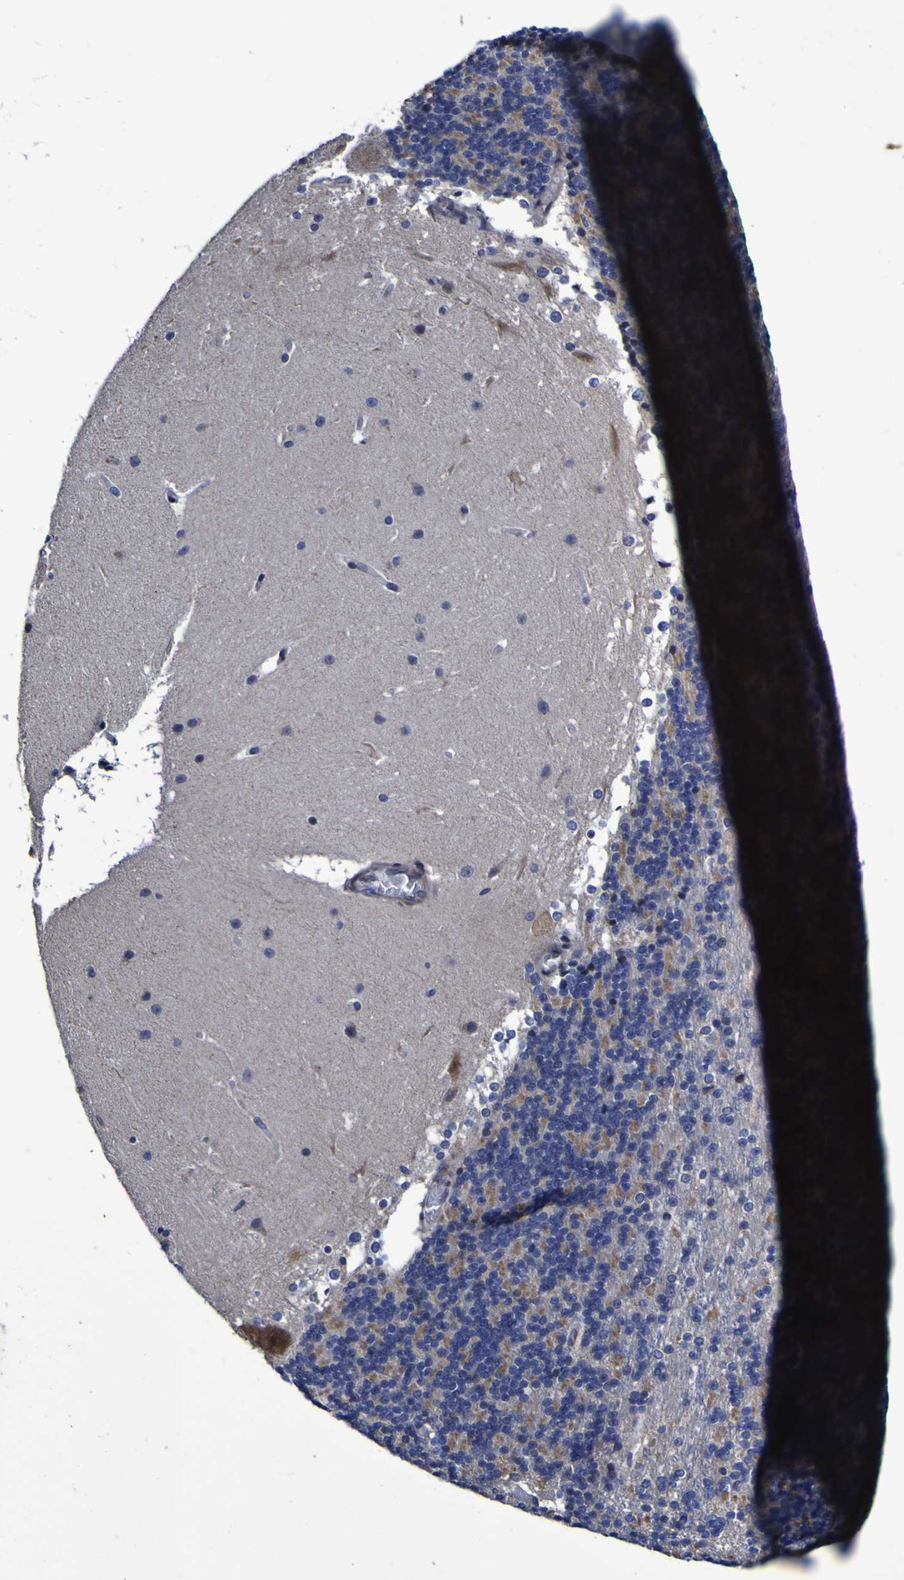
{"staining": {"intensity": "weak", "quantity": "25%-75%", "location": "cytoplasmic/membranous"}, "tissue": "cerebellum", "cell_type": "Cells in granular layer", "image_type": "normal", "snomed": [{"axis": "morphology", "description": "Normal tissue, NOS"}, {"axis": "topography", "description": "Cerebellum"}], "caption": "Protein expression analysis of benign human cerebellum reveals weak cytoplasmic/membranous positivity in approximately 25%-75% of cells in granular layer. Using DAB (brown) and hematoxylin (blue) stains, captured at high magnification using brightfield microscopy.", "gene": "P3H1", "patient": {"sex": "female", "age": 19}}